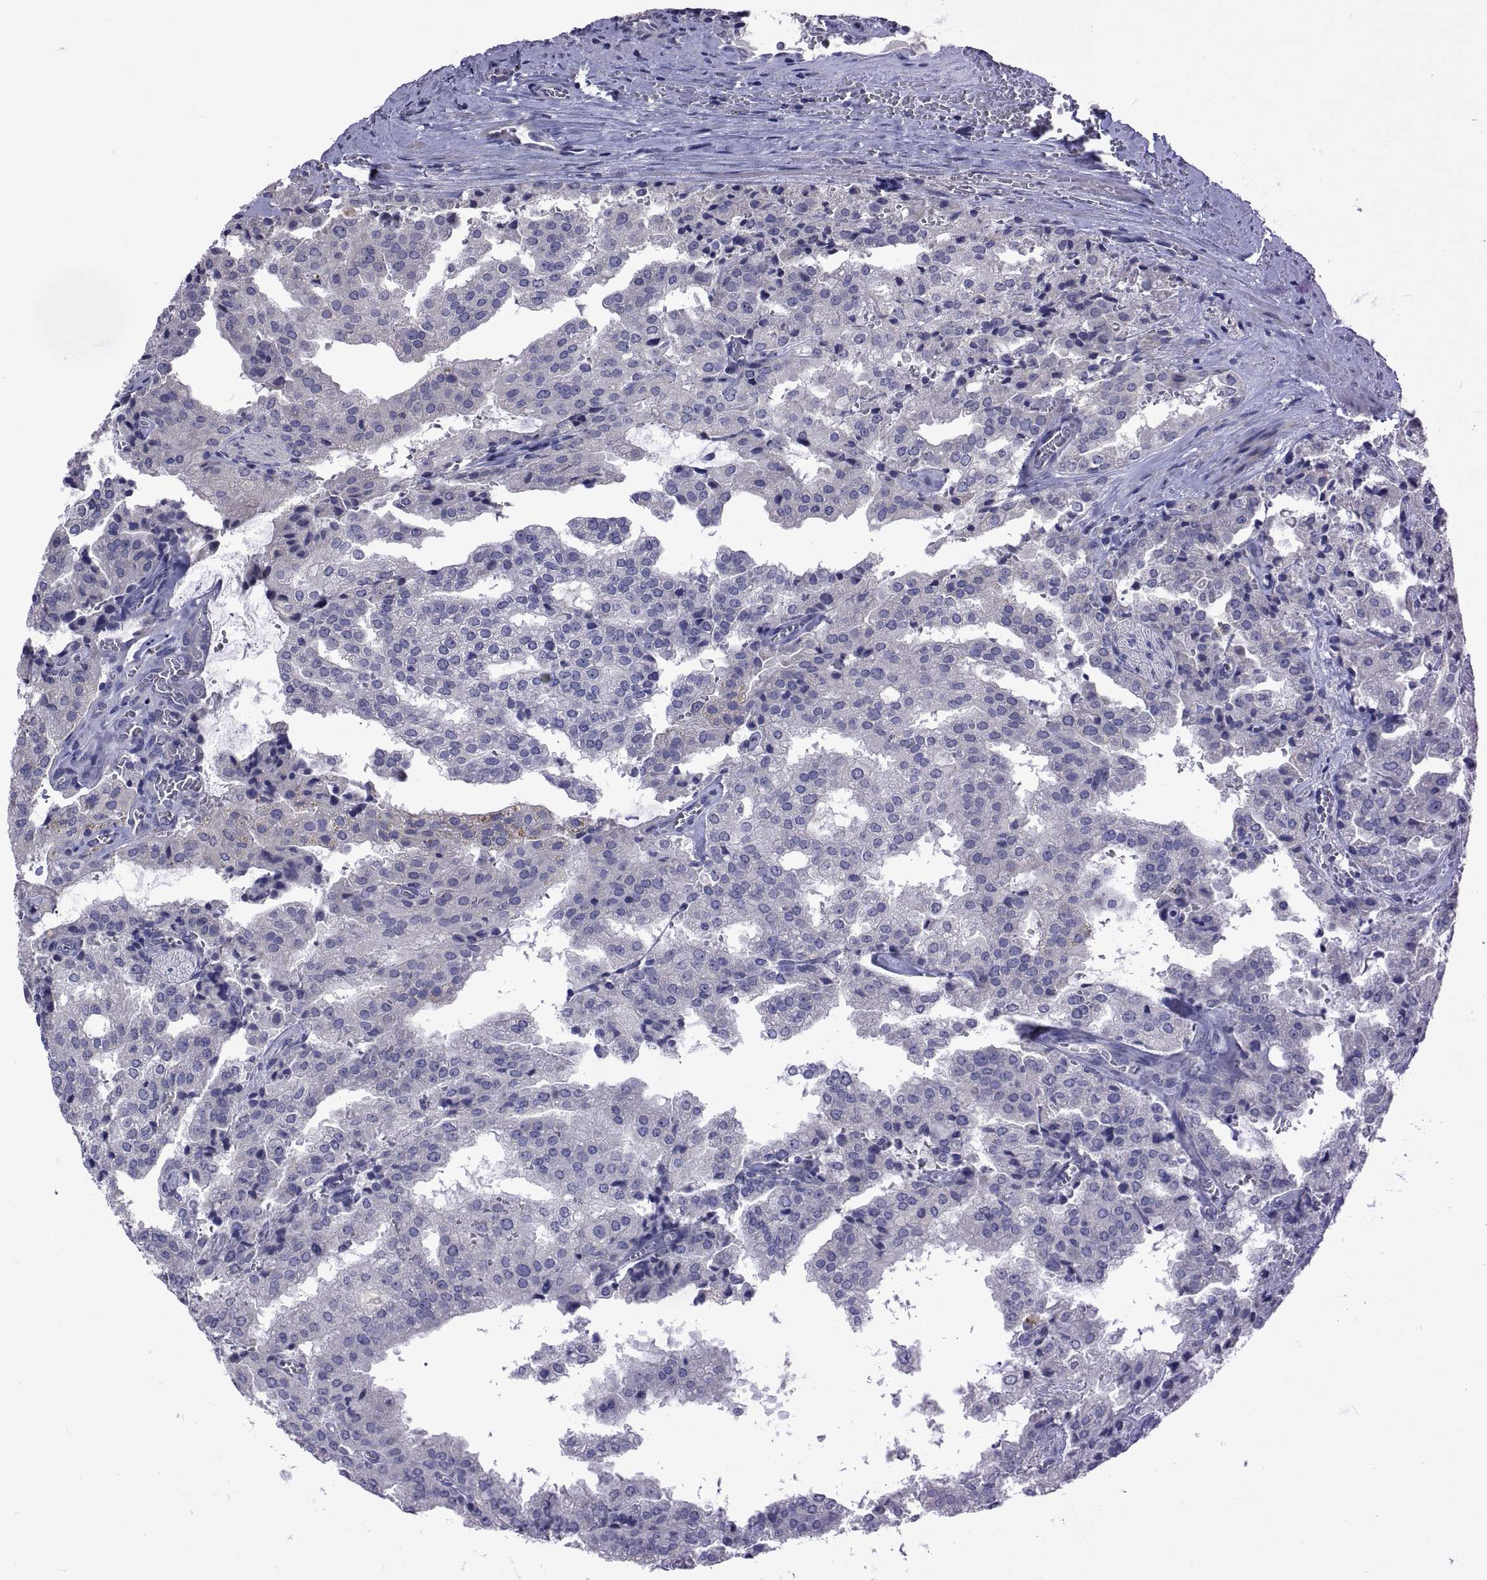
{"staining": {"intensity": "negative", "quantity": "none", "location": "none"}, "tissue": "prostate cancer", "cell_type": "Tumor cells", "image_type": "cancer", "snomed": [{"axis": "morphology", "description": "Adenocarcinoma, High grade"}, {"axis": "topography", "description": "Prostate"}], "caption": "Tumor cells are negative for brown protein staining in prostate adenocarcinoma (high-grade).", "gene": "NPTX2", "patient": {"sex": "male", "age": 68}}